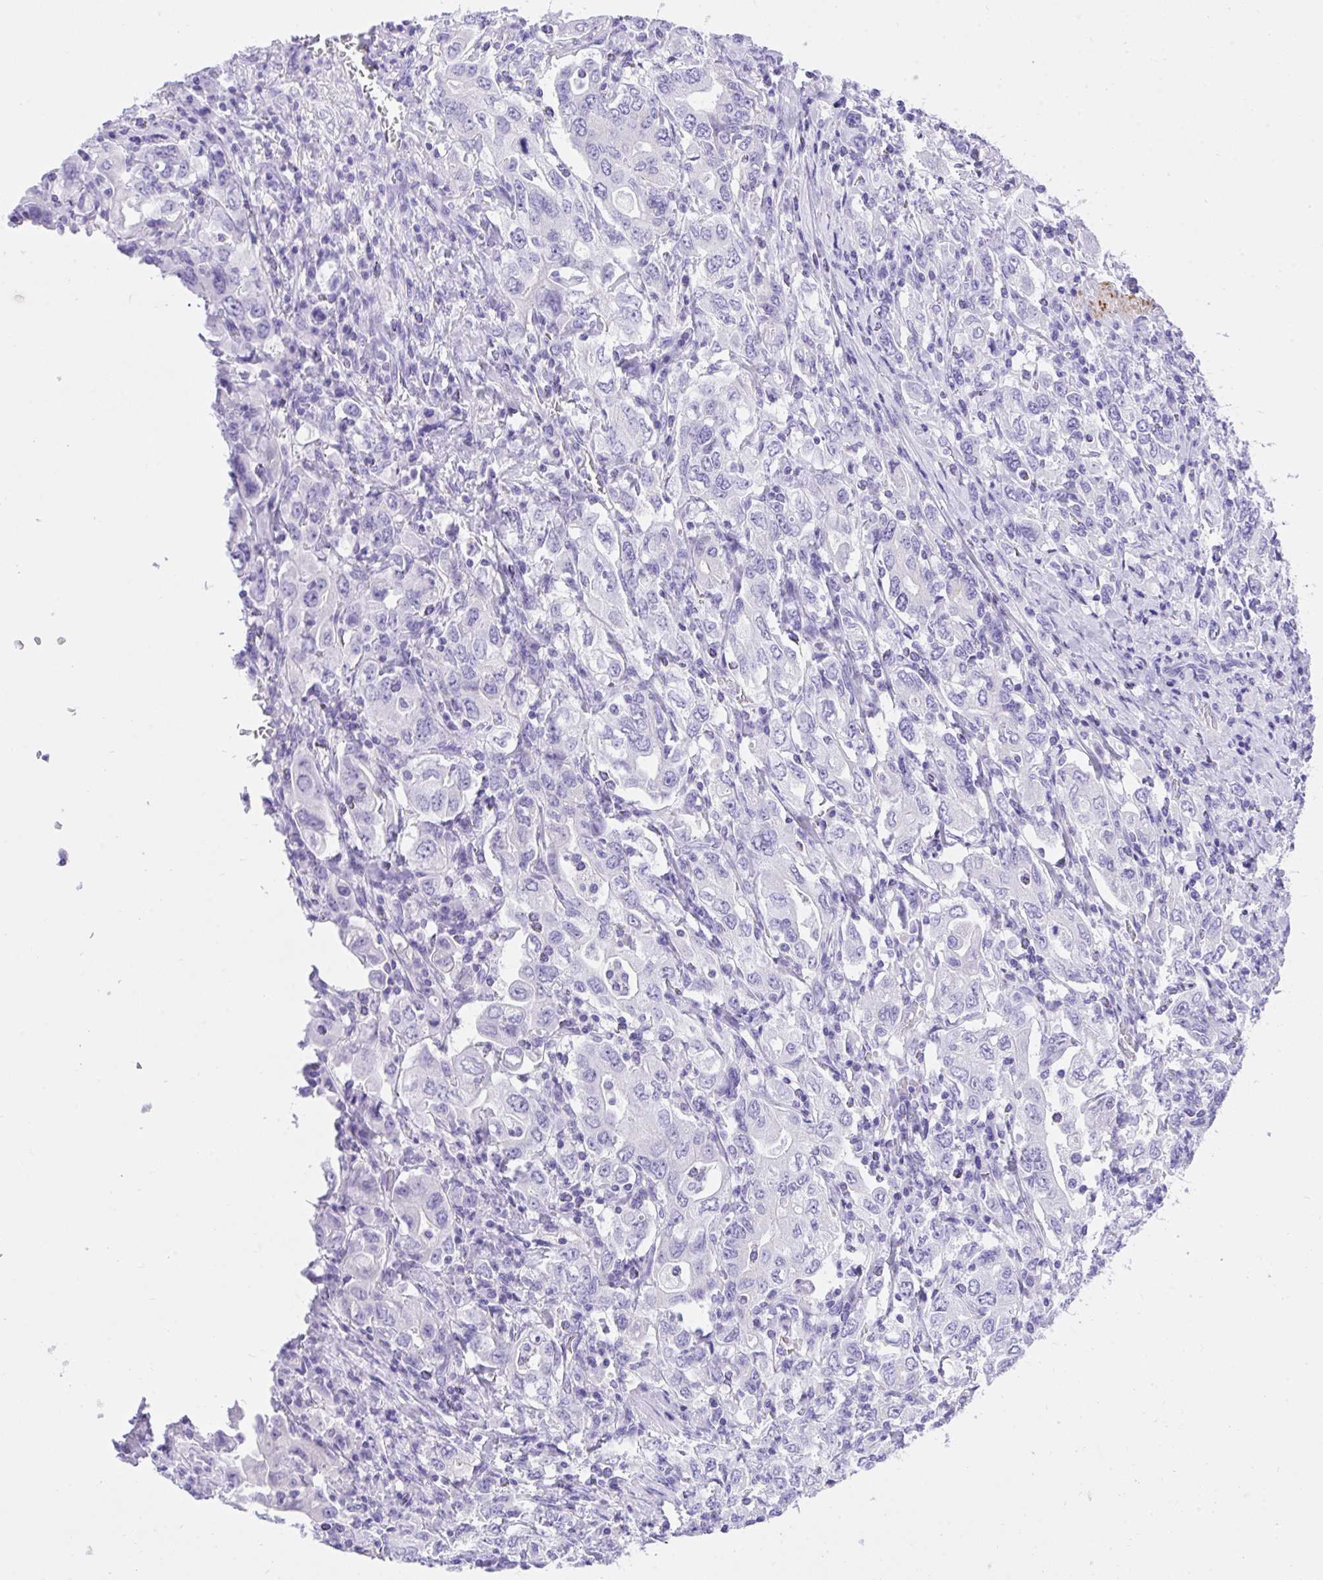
{"staining": {"intensity": "negative", "quantity": "none", "location": "none"}, "tissue": "stomach cancer", "cell_type": "Tumor cells", "image_type": "cancer", "snomed": [{"axis": "morphology", "description": "Adenocarcinoma, NOS"}, {"axis": "topography", "description": "Stomach, upper"}, {"axis": "topography", "description": "Stomach"}], "caption": "The image displays no significant staining in tumor cells of stomach cancer. The staining is performed using DAB (3,3'-diaminobenzidine) brown chromogen with nuclei counter-stained in using hematoxylin.", "gene": "KCNN4", "patient": {"sex": "male", "age": 62}}